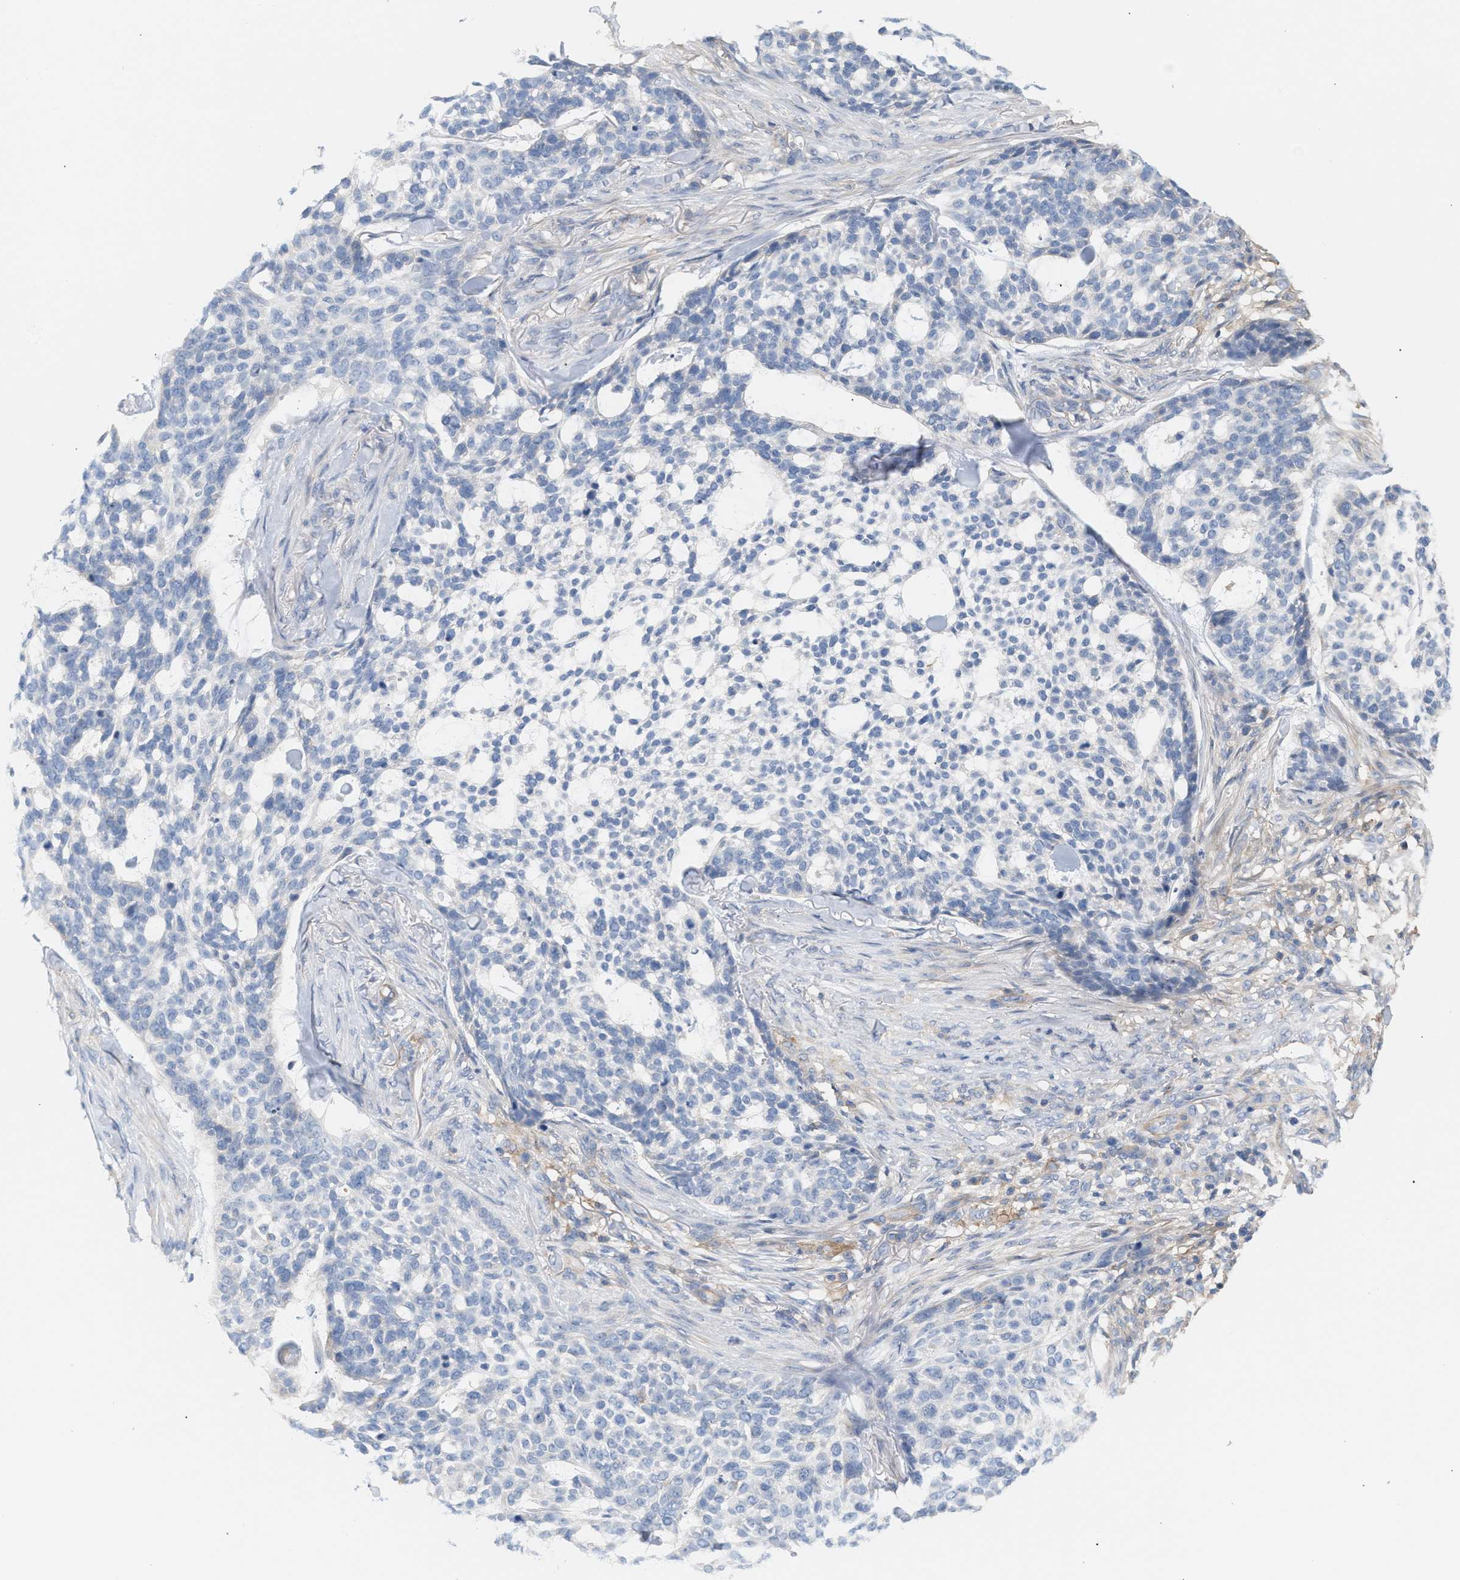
{"staining": {"intensity": "negative", "quantity": "none", "location": "none"}, "tissue": "skin cancer", "cell_type": "Tumor cells", "image_type": "cancer", "snomed": [{"axis": "morphology", "description": "Basal cell carcinoma"}, {"axis": "topography", "description": "Skin"}], "caption": "Immunohistochemistry (IHC) of human skin basal cell carcinoma shows no staining in tumor cells.", "gene": "LRCH1", "patient": {"sex": "female", "age": 64}}